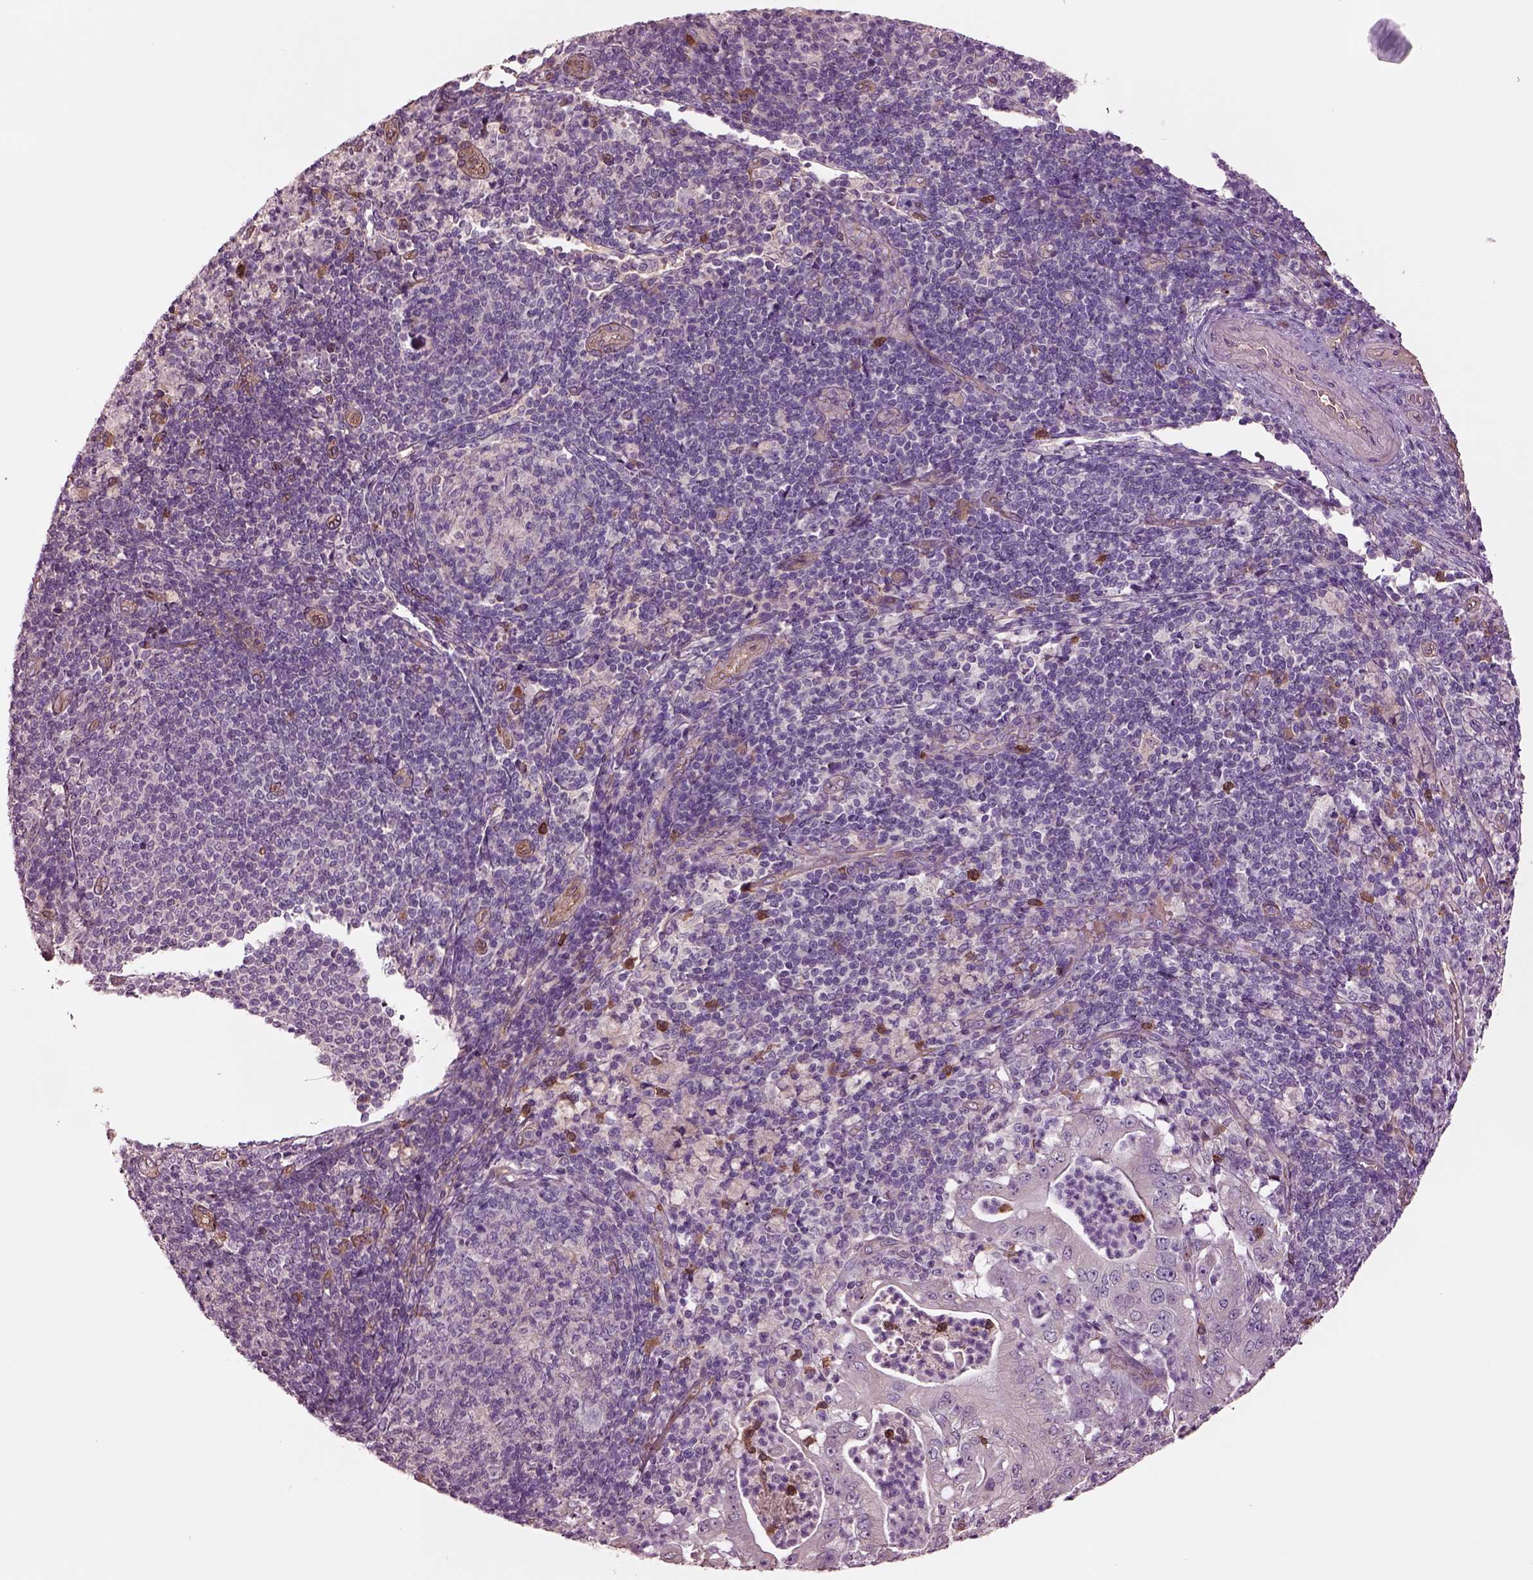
{"staining": {"intensity": "negative", "quantity": "none", "location": "none"}, "tissue": "pancreatic cancer", "cell_type": "Tumor cells", "image_type": "cancer", "snomed": [{"axis": "morphology", "description": "Adenocarcinoma, NOS"}, {"axis": "topography", "description": "Pancreas"}], "caption": "Pancreatic cancer (adenocarcinoma) stained for a protein using immunohistochemistry (IHC) demonstrates no expression tumor cells.", "gene": "HTR1B", "patient": {"sex": "male", "age": 71}}